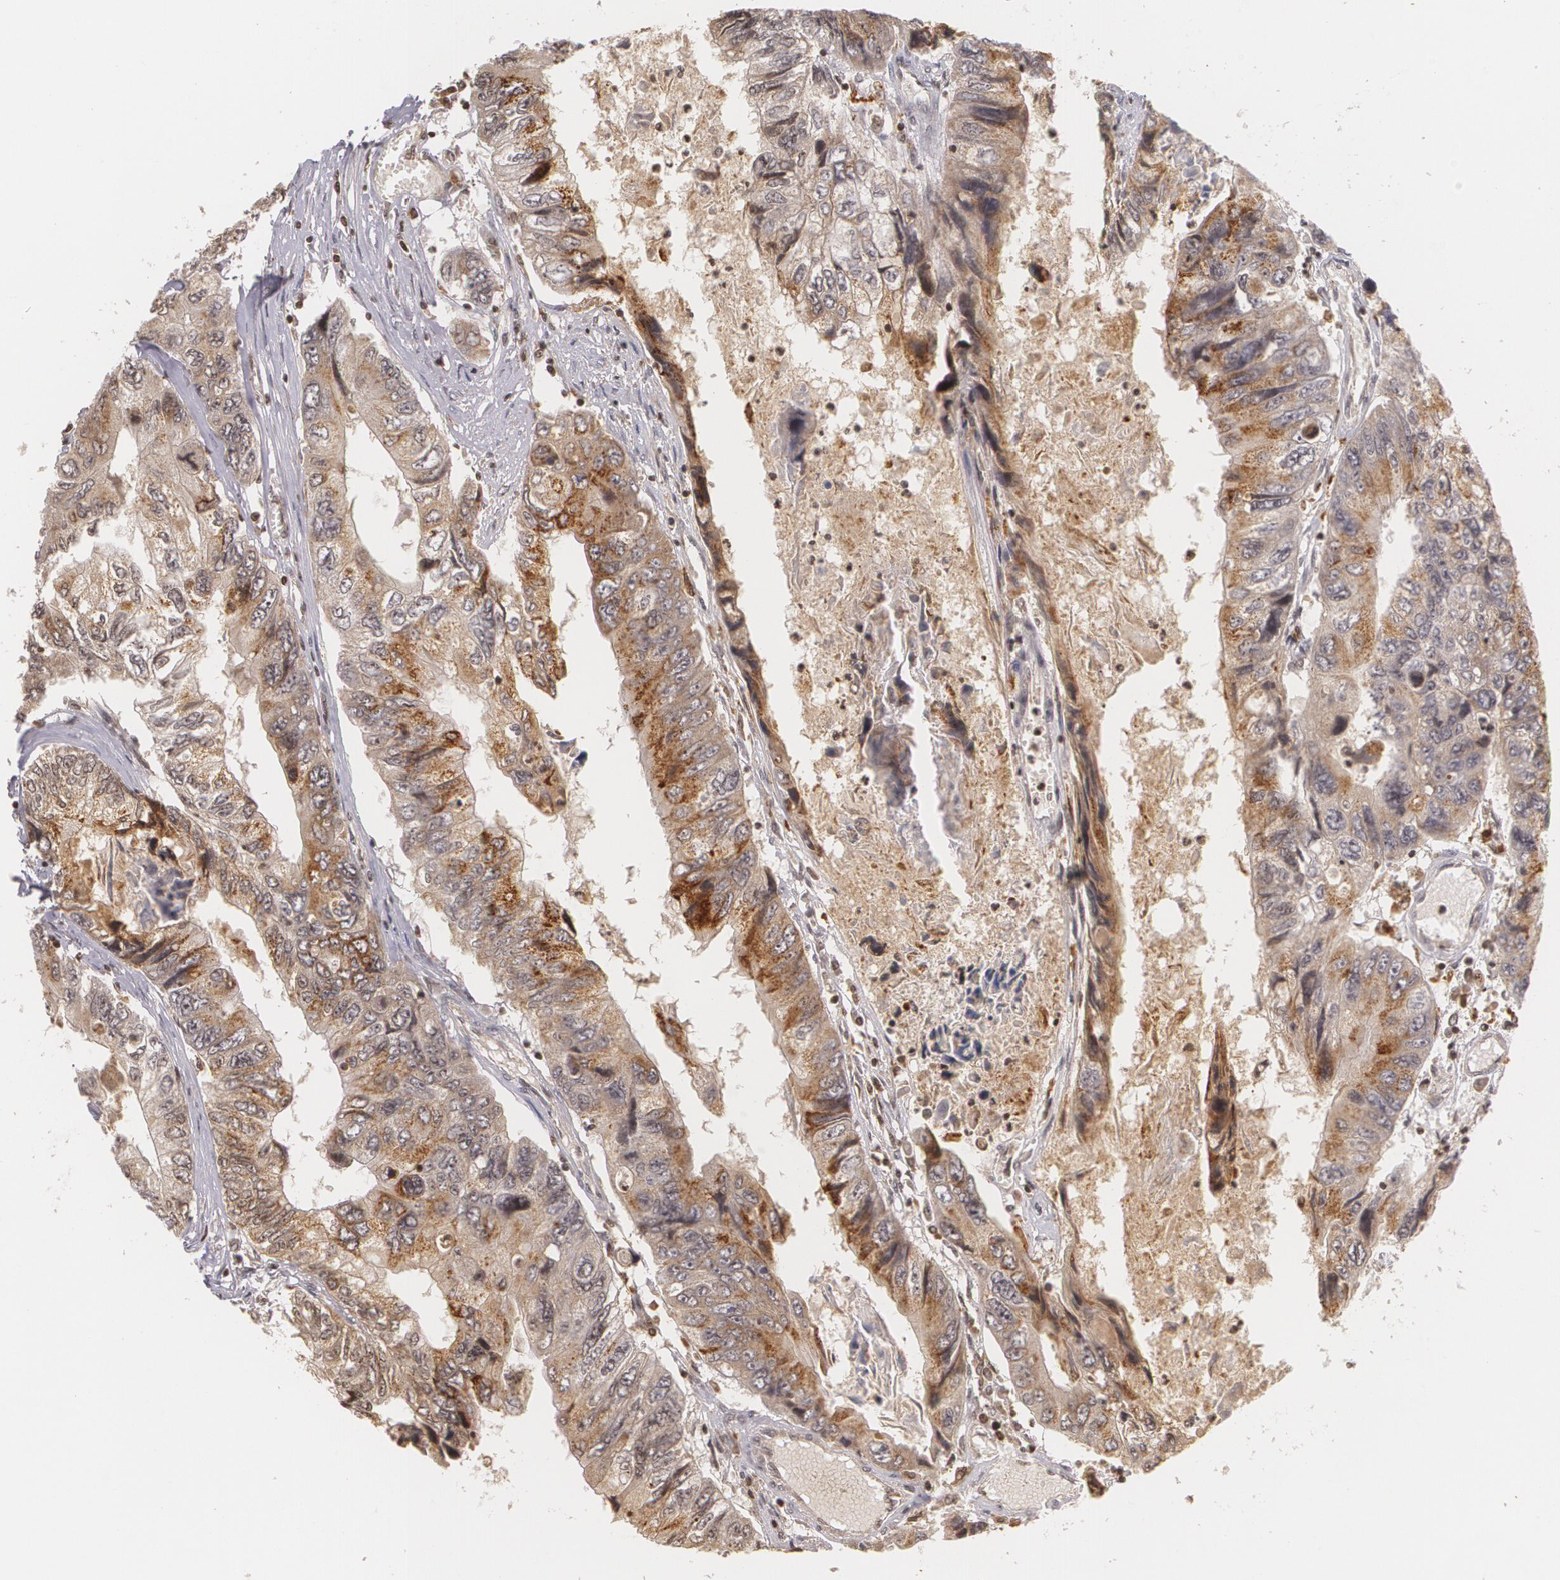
{"staining": {"intensity": "moderate", "quantity": "25%-75%", "location": "cytoplasmic/membranous"}, "tissue": "colorectal cancer", "cell_type": "Tumor cells", "image_type": "cancer", "snomed": [{"axis": "morphology", "description": "Adenocarcinoma, NOS"}, {"axis": "topography", "description": "Rectum"}], "caption": "Immunohistochemistry of human colorectal cancer reveals medium levels of moderate cytoplasmic/membranous staining in about 25%-75% of tumor cells. The protein is shown in brown color, while the nuclei are stained blue.", "gene": "VAV3", "patient": {"sex": "female", "age": 82}}